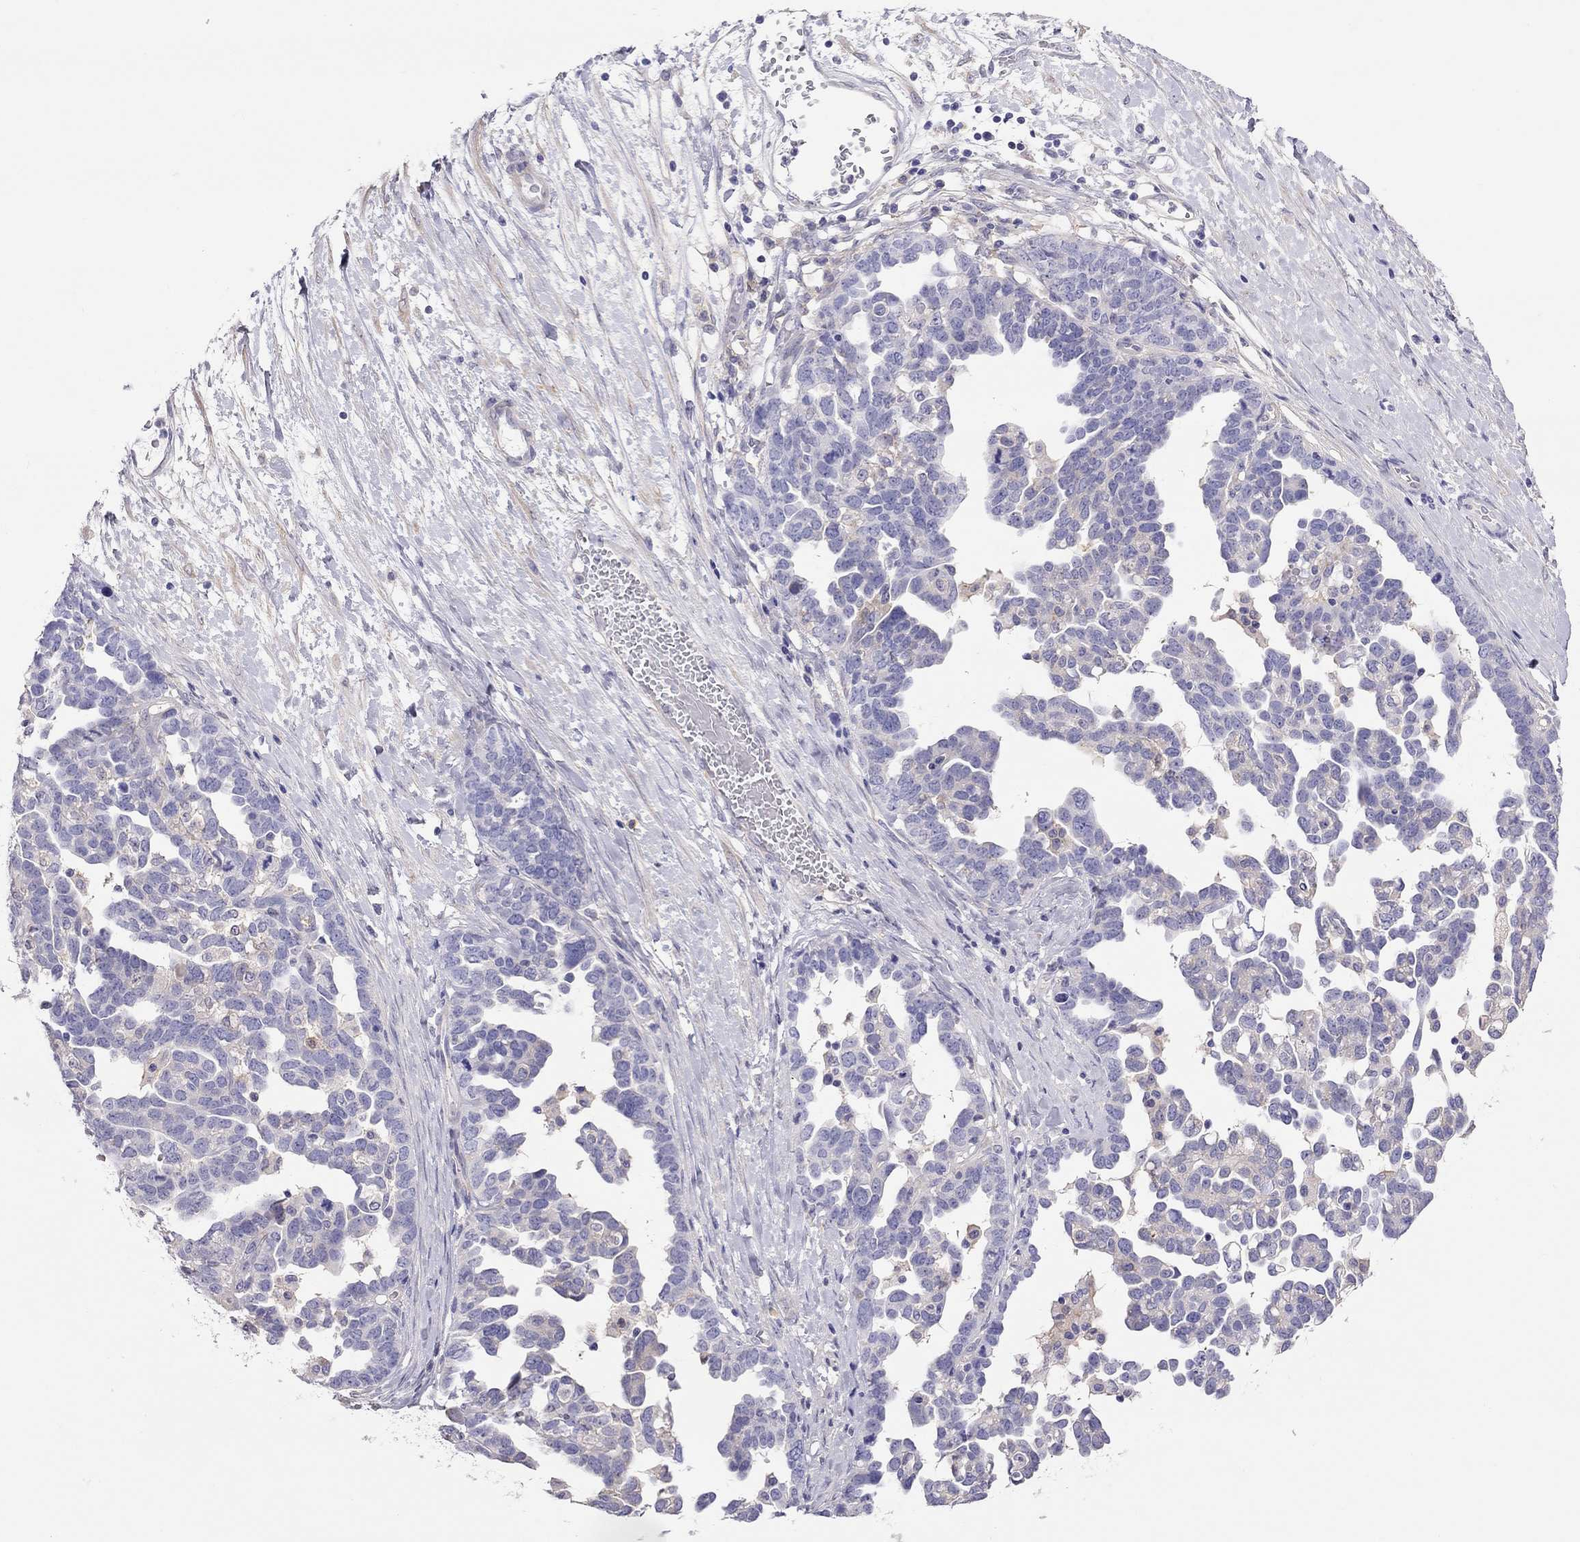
{"staining": {"intensity": "negative", "quantity": "none", "location": "none"}, "tissue": "ovarian cancer", "cell_type": "Tumor cells", "image_type": "cancer", "snomed": [{"axis": "morphology", "description": "Cystadenocarcinoma, serous, NOS"}, {"axis": "topography", "description": "Ovary"}], "caption": "Immunohistochemistry (IHC) photomicrograph of neoplastic tissue: ovarian cancer stained with DAB demonstrates no significant protein positivity in tumor cells.", "gene": "ALOX15B", "patient": {"sex": "female", "age": 54}}